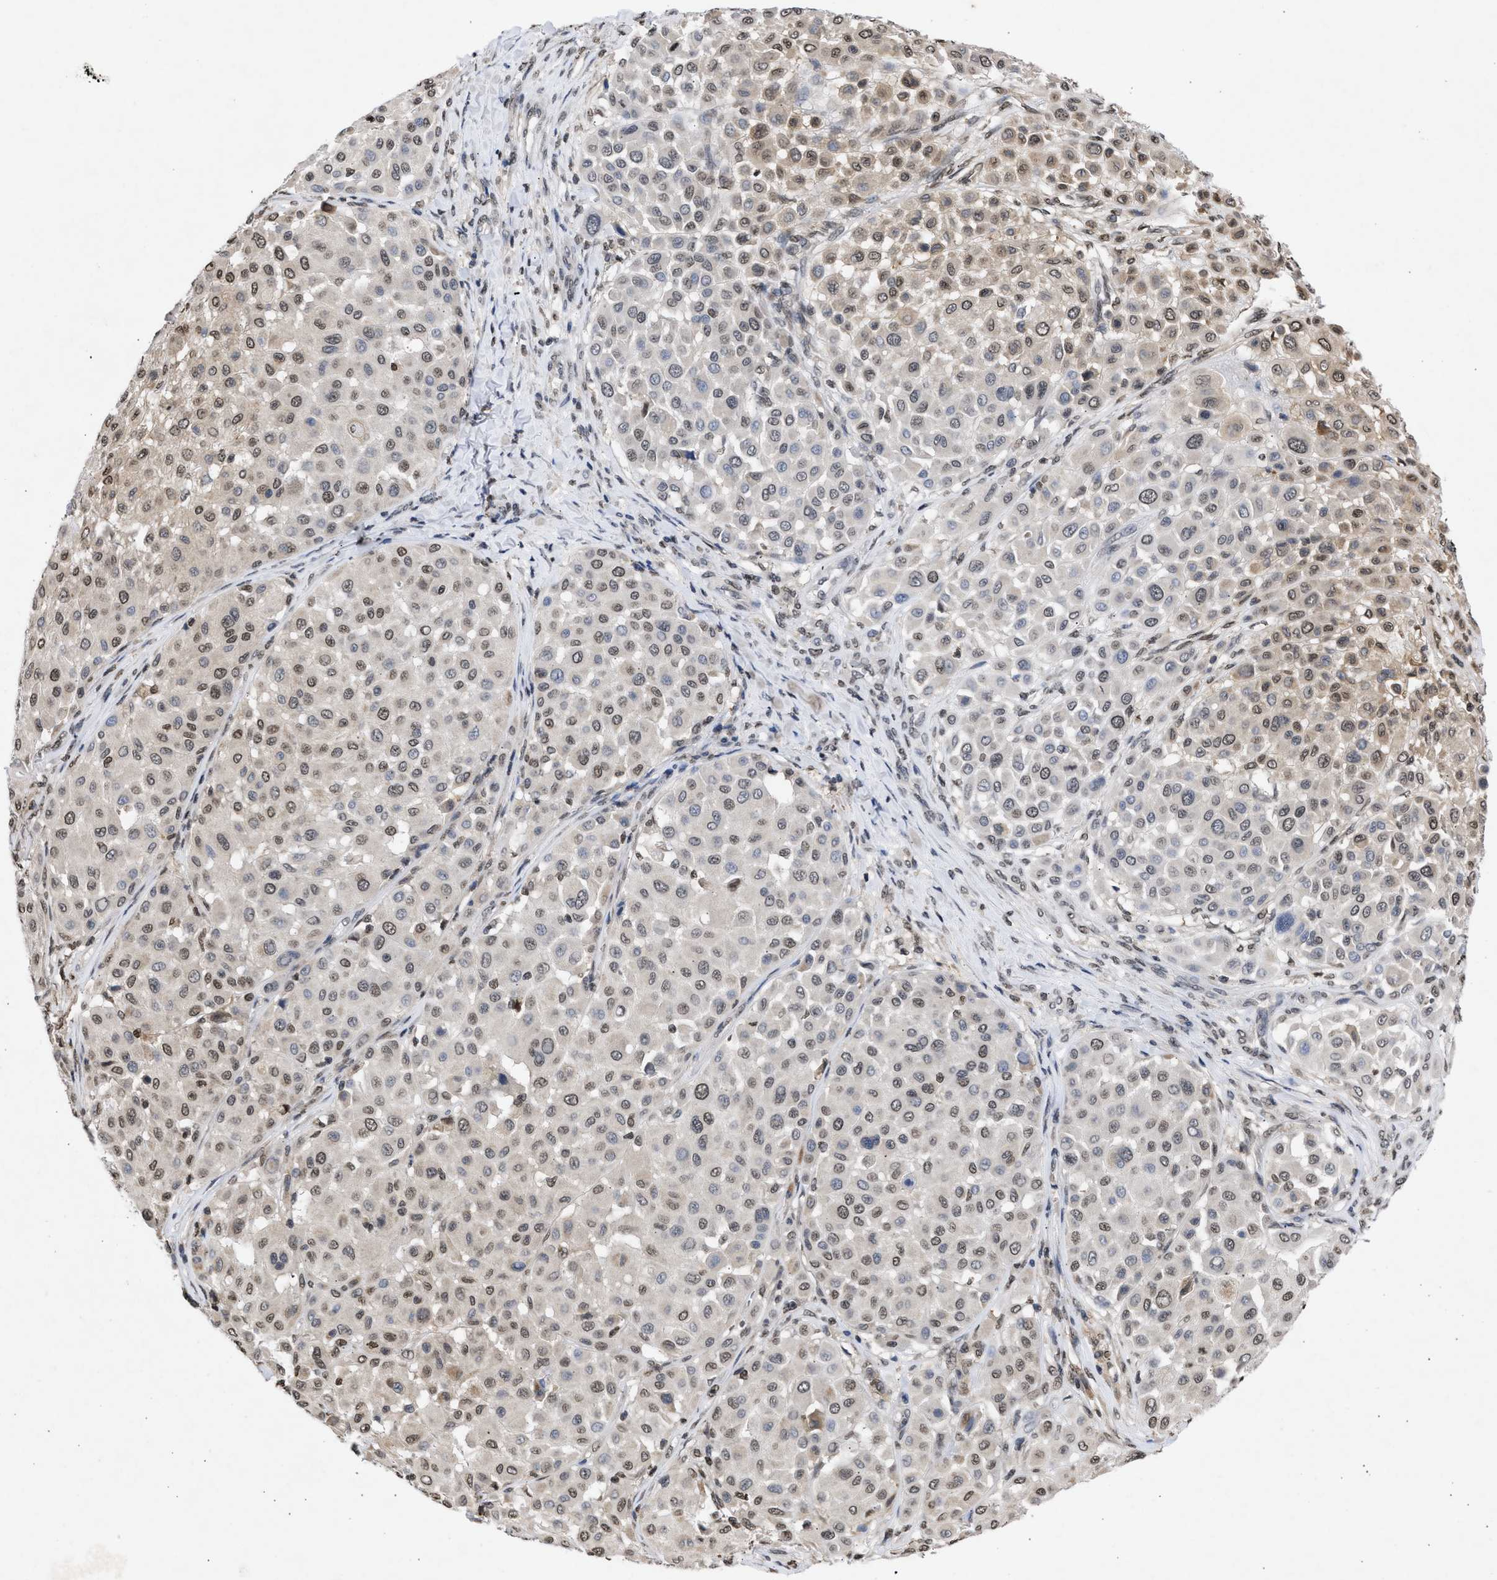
{"staining": {"intensity": "weak", "quantity": "25%-75%", "location": "nuclear"}, "tissue": "melanoma", "cell_type": "Tumor cells", "image_type": "cancer", "snomed": [{"axis": "morphology", "description": "Malignant melanoma, Metastatic site"}, {"axis": "topography", "description": "Soft tissue"}], "caption": "IHC image of neoplastic tissue: human melanoma stained using immunohistochemistry exhibits low levels of weak protein expression localized specifically in the nuclear of tumor cells, appearing as a nuclear brown color.", "gene": "NUP35", "patient": {"sex": "male", "age": 41}}